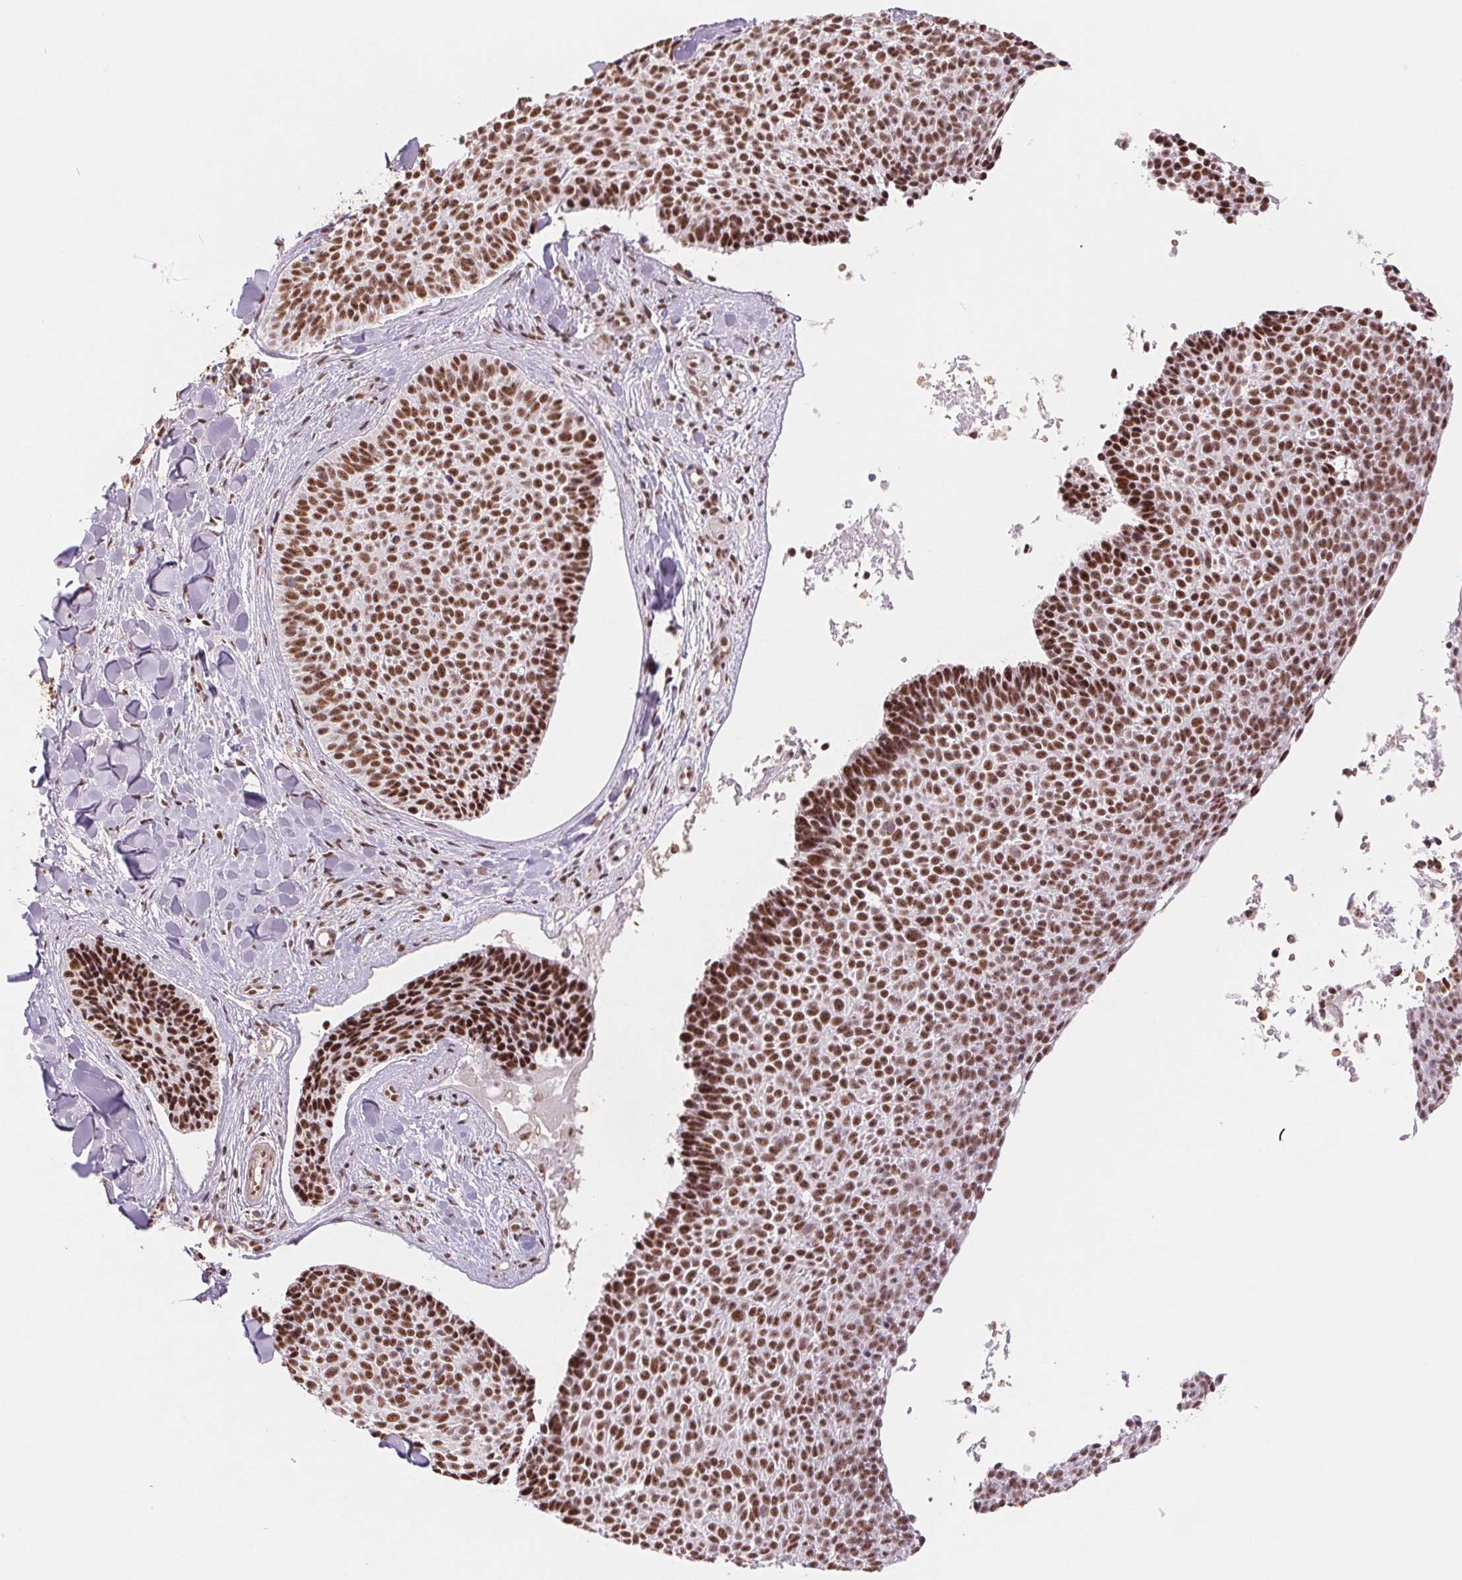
{"staining": {"intensity": "moderate", "quantity": ">75%", "location": "nuclear"}, "tissue": "skin cancer", "cell_type": "Tumor cells", "image_type": "cancer", "snomed": [{"axis": "morphology", "description": "Basal cell carcinoma"}, {"axis": "topography", "description": "Skin"}], "caption": "Brown immunohistochemical staining in skin basal cell carcinoma reveals moderate nuclear expression in approximately >75% of tumor cells.", "gene": "SREK1", "patient": {"sex": "male", "age": 82}}